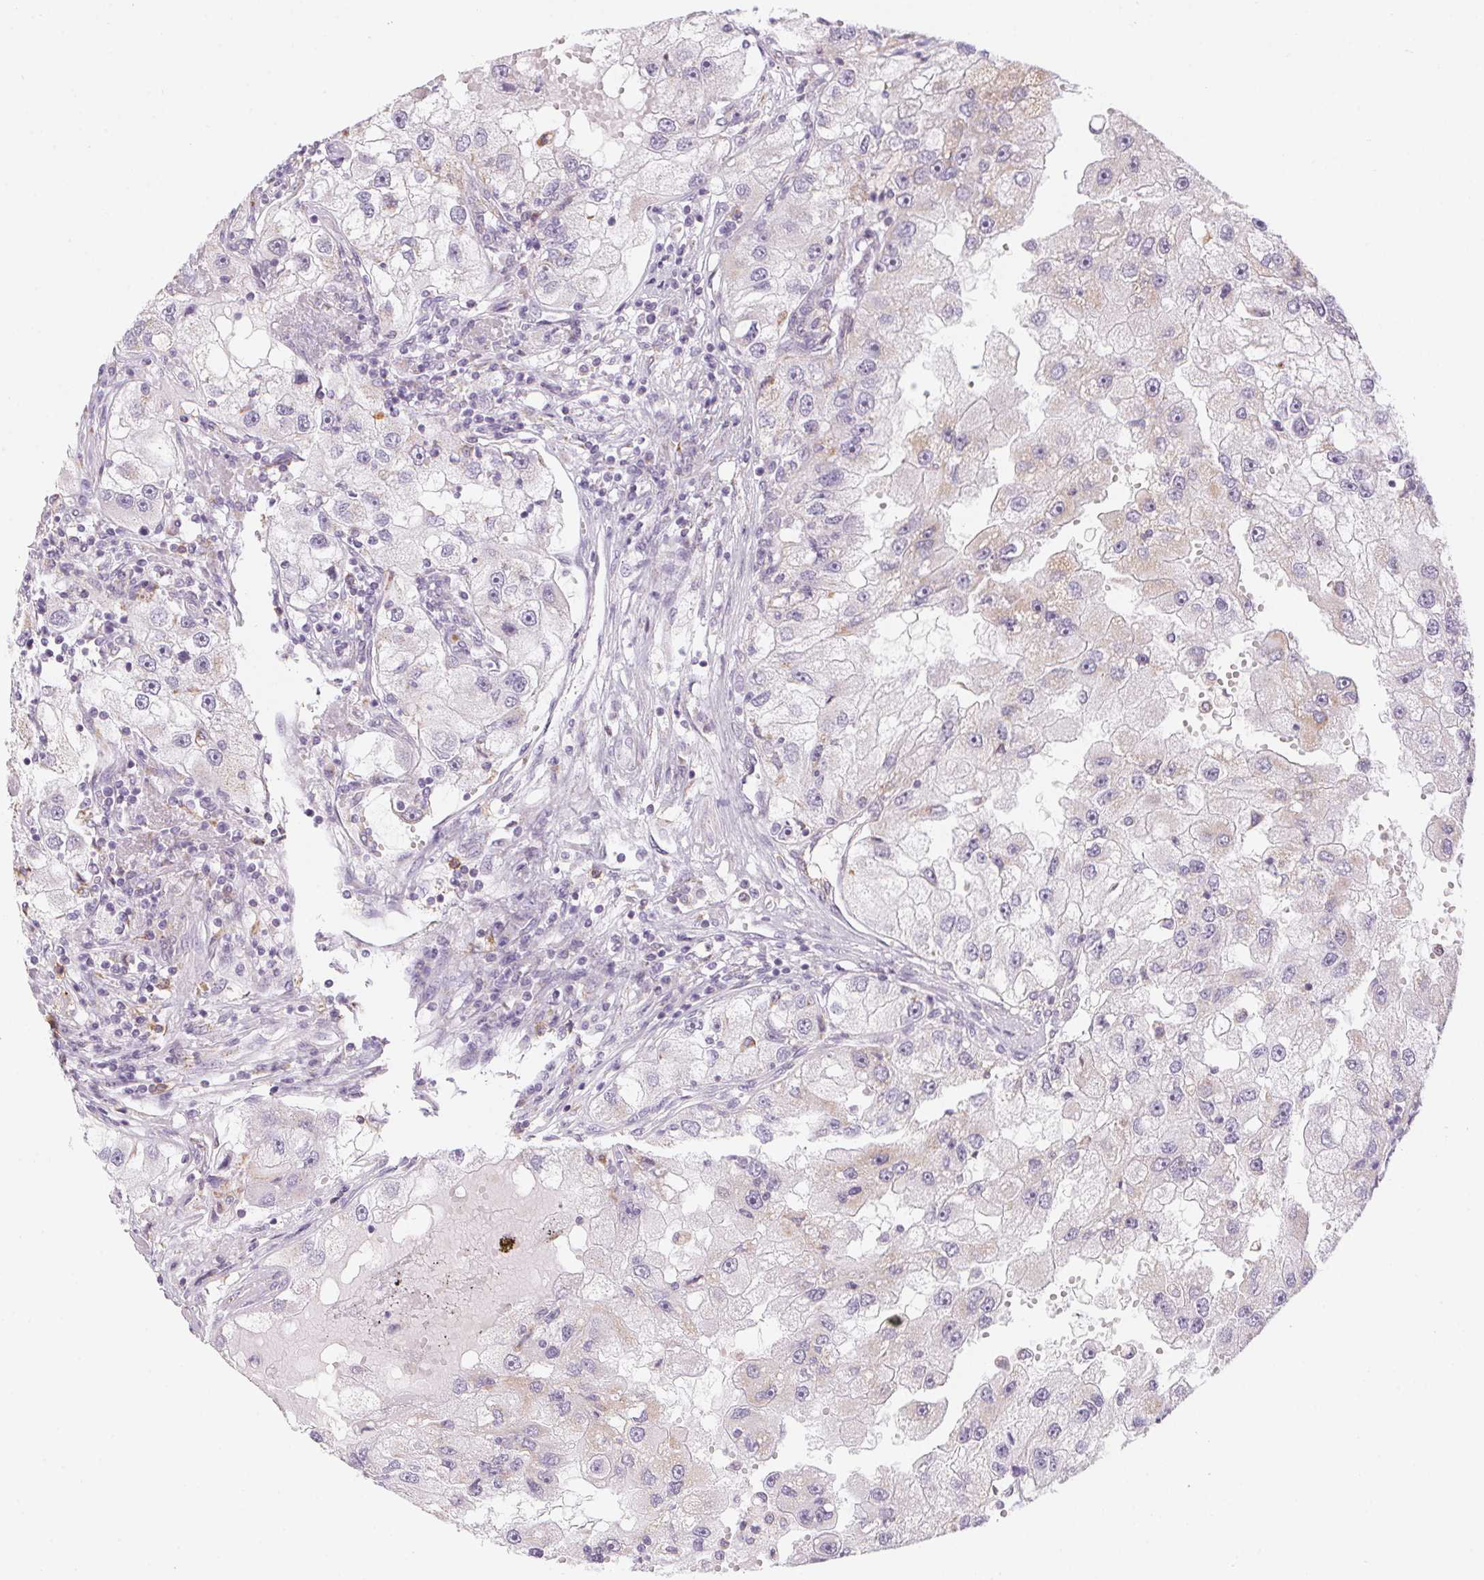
{"staining": {"intensity": "negative", "quantity": "none", "location": "none"}, "tissue": "renal cancer", "cell_type": "Tumor cells", "image_type": "cancer", "snomed": [{"axis": "morphology", "description": "Adenocarcinoma, NOS"}, {"axis": "topography", "description": "Kidney"}], "caption": "IHC photomicrograph of neoplastic tissue: renal adenocarcinoma stained with DAB exhibits no significant protein expression in tumor cells.", "gene": "PRPH", "patient": {"sex": "male", "age": 63}}